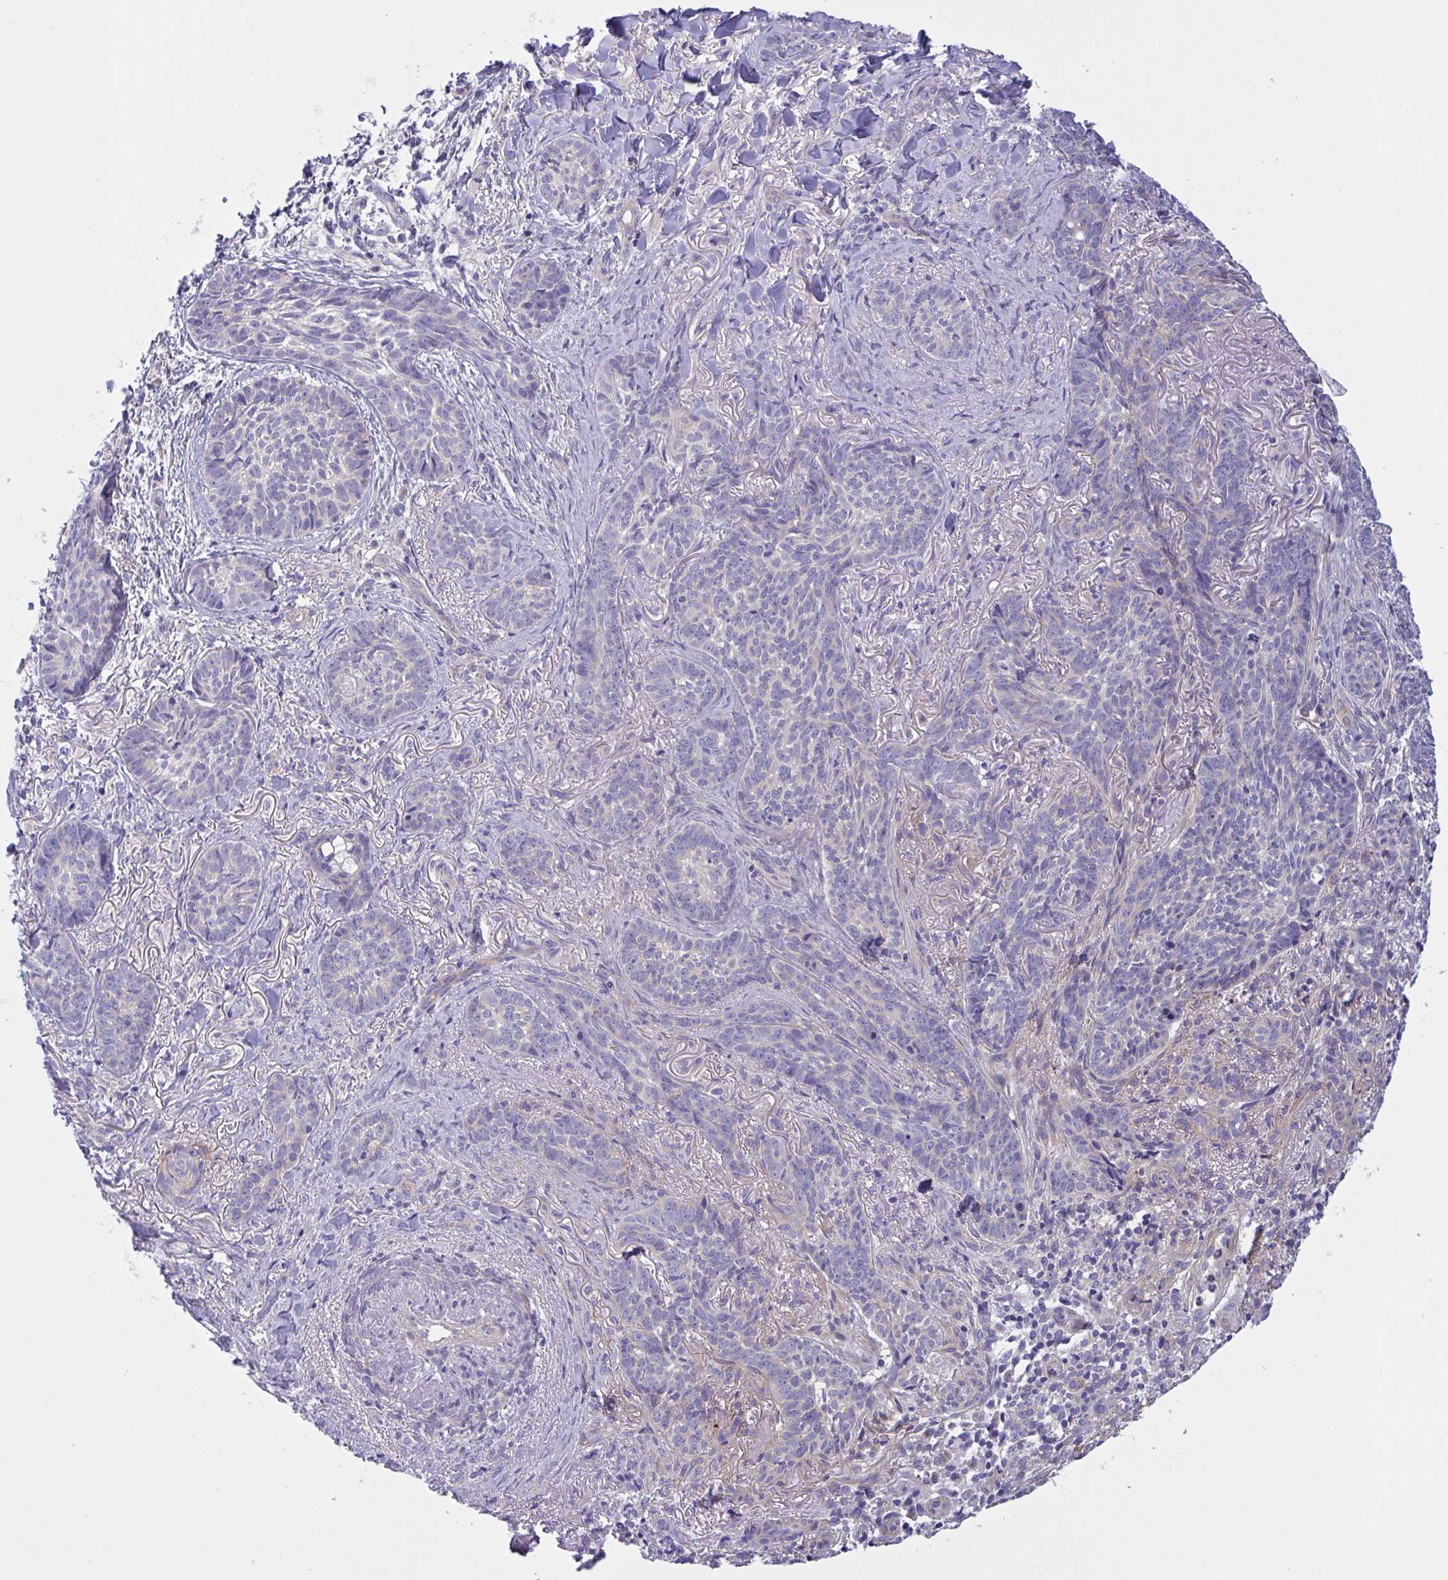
{"staining": {"intensity": "negative", "quantity": "none", "location": "none"}, "tissue": "skin cancer", "cell_type": "Tumor cells", "image_type": "cancer", "snomed": [{"axis": "morphology", "description": "Basal cell carcinoma"}, {"axis": "topography", "description": "Skin"}, {"axis": "topography", "description": "Skin of face"}], "caption": "IHC of skin basal cell carcinoma shows no expression in tumor cells.", "gene": "OXLD1", "patient": {"sex": "male", "age": 88}}